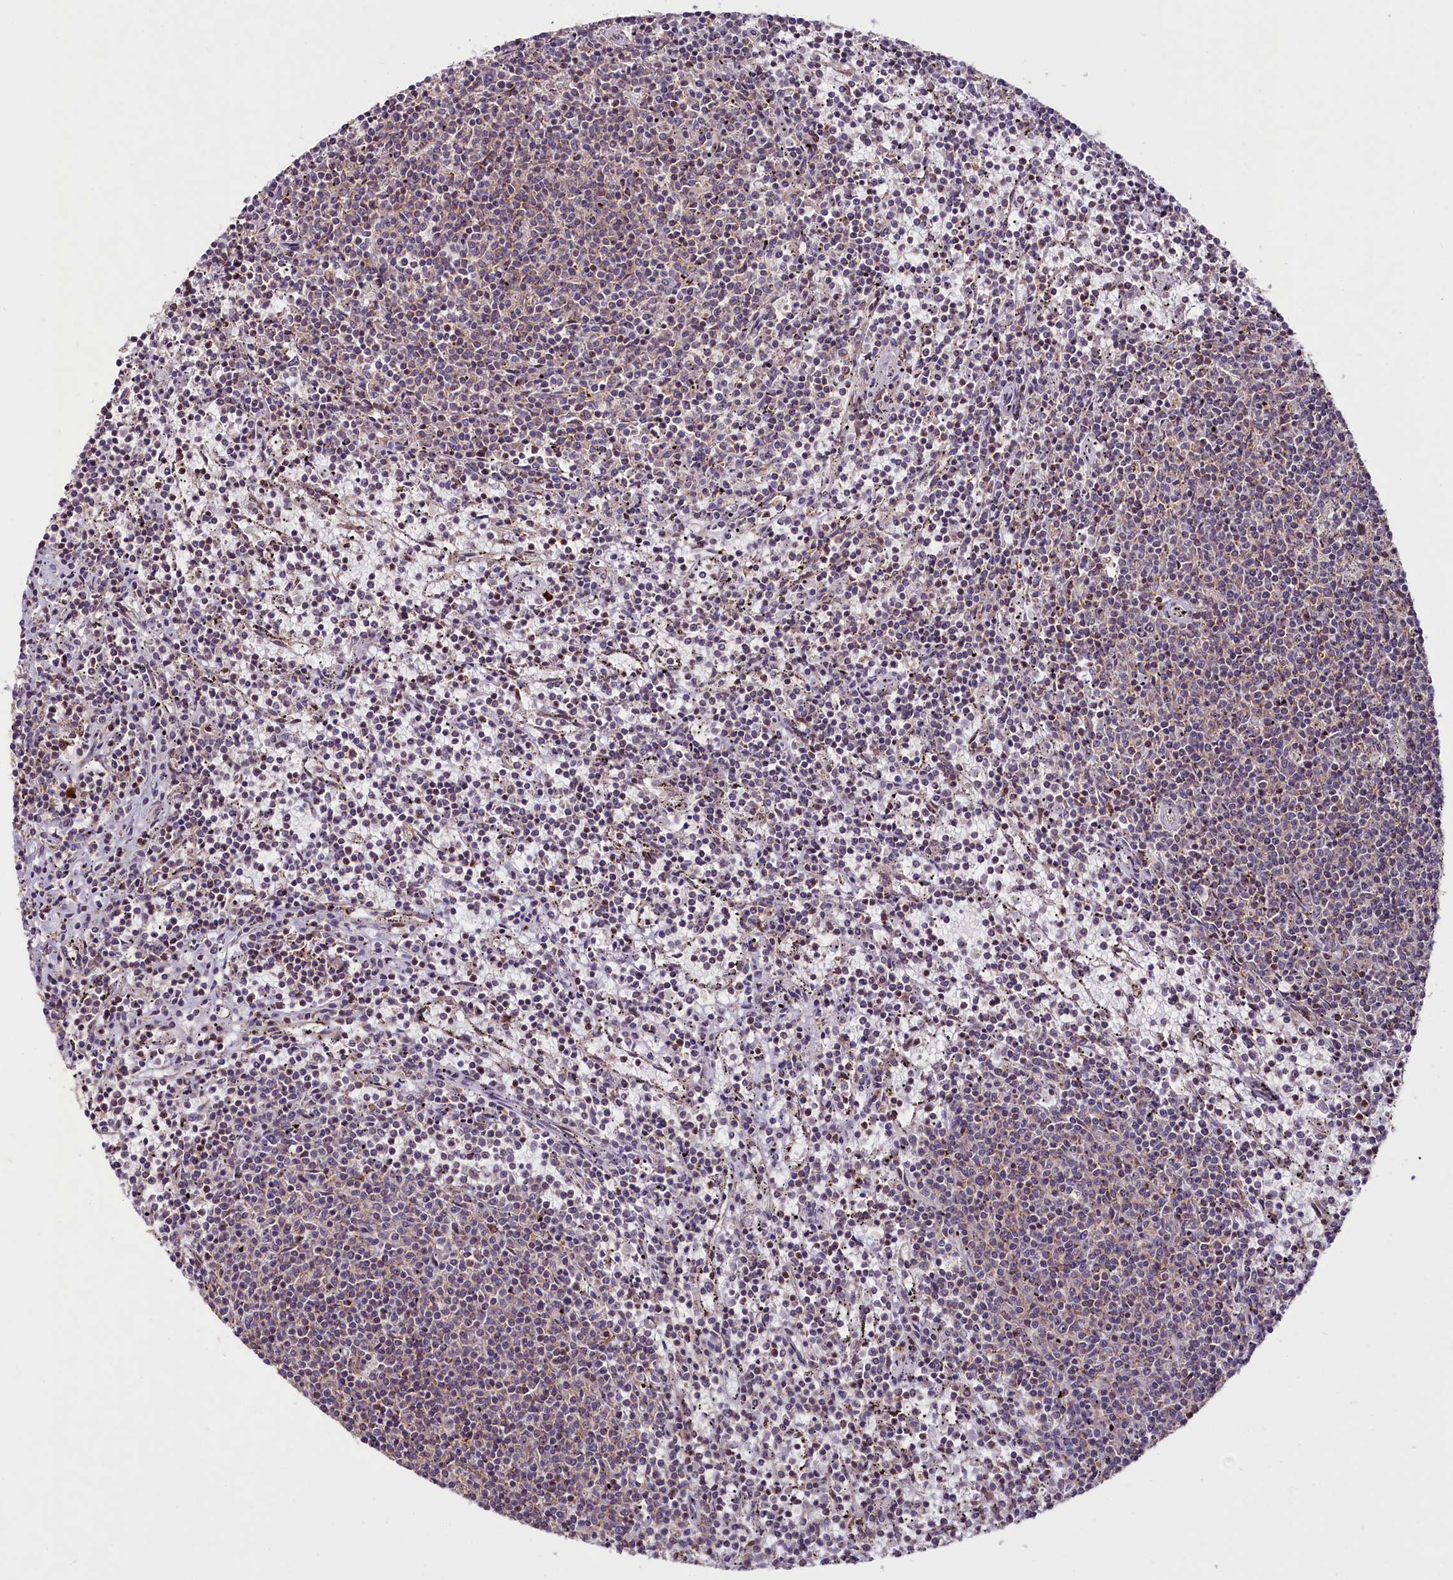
{"staining": {"intensity": "weak", "quantity": "<25%", "location": "cytoplasmic/membranous"}, "tissue": "lymphoma", "cell_type": "Tumor cells", "image_type": "cancer", "snomed": [{"axis": "morphology", "description": "Malignant lymphoma, non-Hodgkin's type, Low grade"}, {"axis": "topography", "description": "Spleen"}], "caption": "Immunohistochemistry (IHC) of human malignant lymphoma, non-Hodgkin's type (low-grade) displays no positivity in tumor cells.", "gene": "PDE6D", "patient": {"sex": "female", "age": 50}}